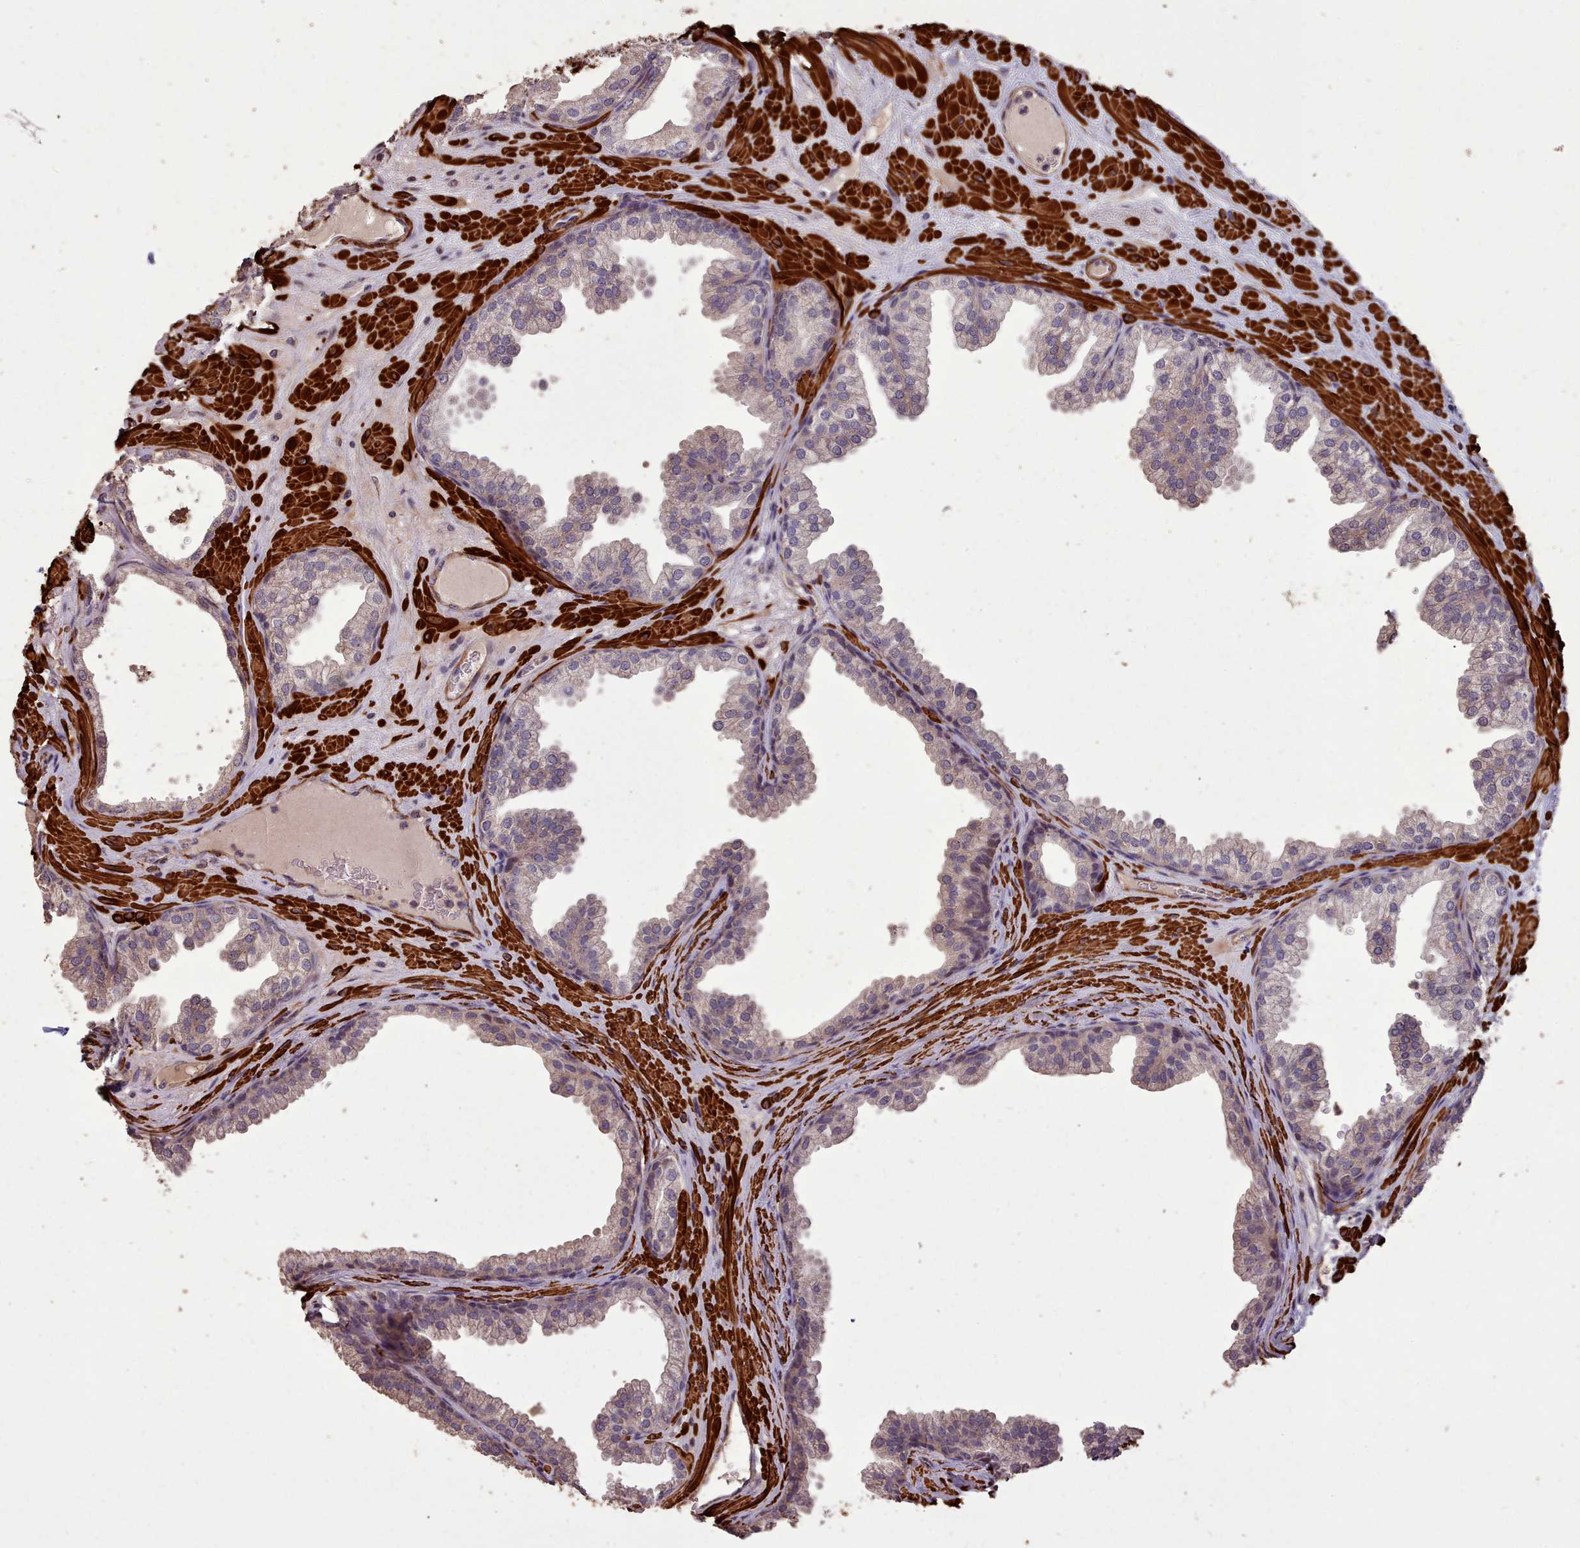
{"staining": {"intensity": "weak", "quantity": "<25%", "location": "cytoplasmic/membranous"}, "tissue": "prostate", "cell_type": "Glandular cells", "image_type": "normal", "snomed": [{"axis": "morphology", "description": "Normal tissue, NOS"}, {"axis": "topography", "description": "Prostate"}], "caption": "The micrograph shows no significant expression in glandular cells of prostate.", "gene": "NLRC4", "patient": {"sex": "male", "age": 37}}